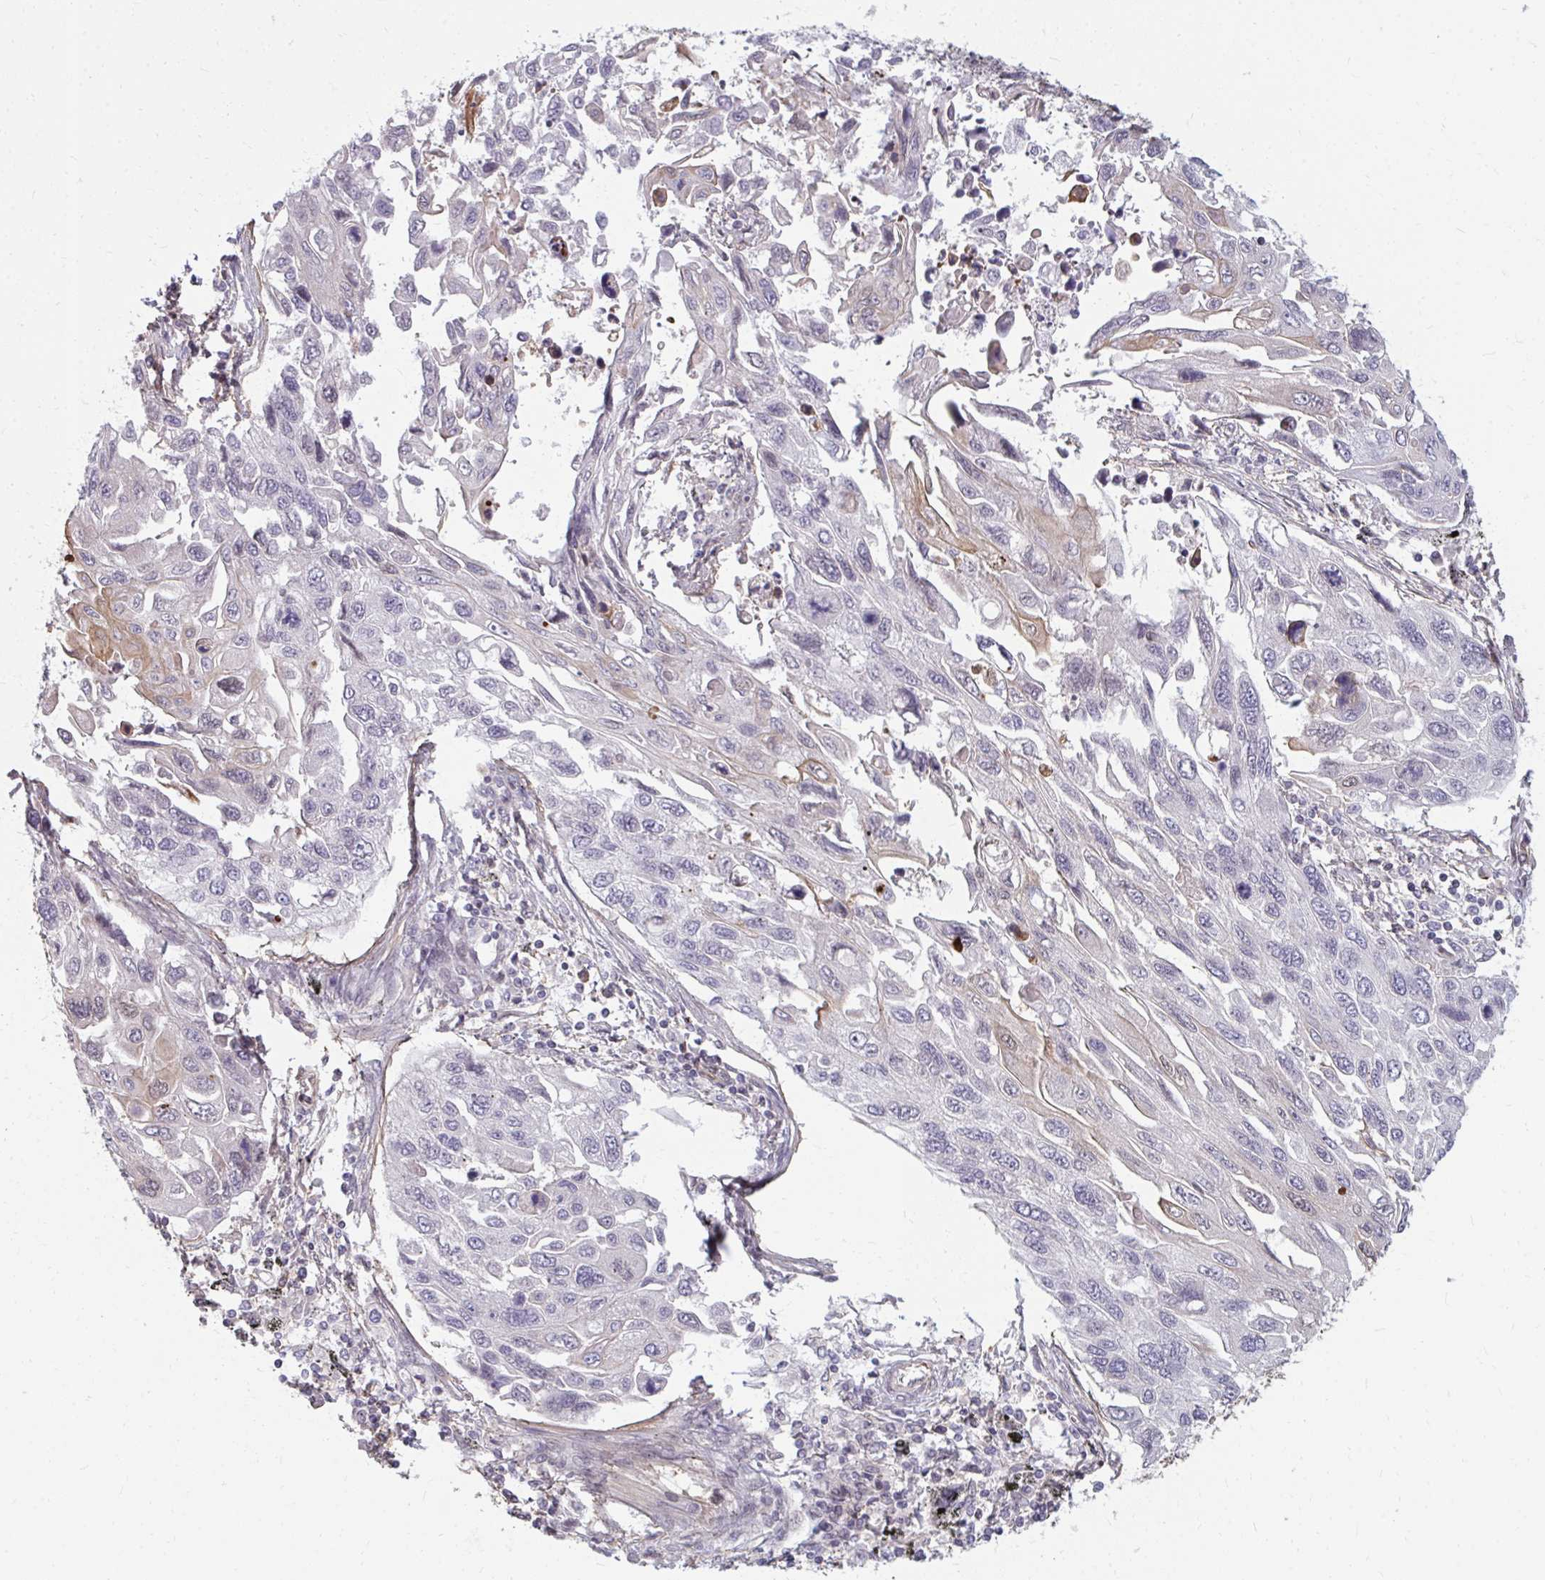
{"staining": {"intensity": "negative", "quantity": "none", "location": "none"}, "tissue": "lung cancer", "cell_type": "Tumor cells", "image_type": "cancer", "snomed": [{"axis": "morphology", "description": "Squamous cell carcinoma, NOS"}, {"axis": "topography", "description": "Lung"}], "caption": "Lung cancer was stained to show a protein in brown. There is no significant staining in tumor cells.", "gene": "GPC5", "patient": {"sex": "male", "age": 62}}